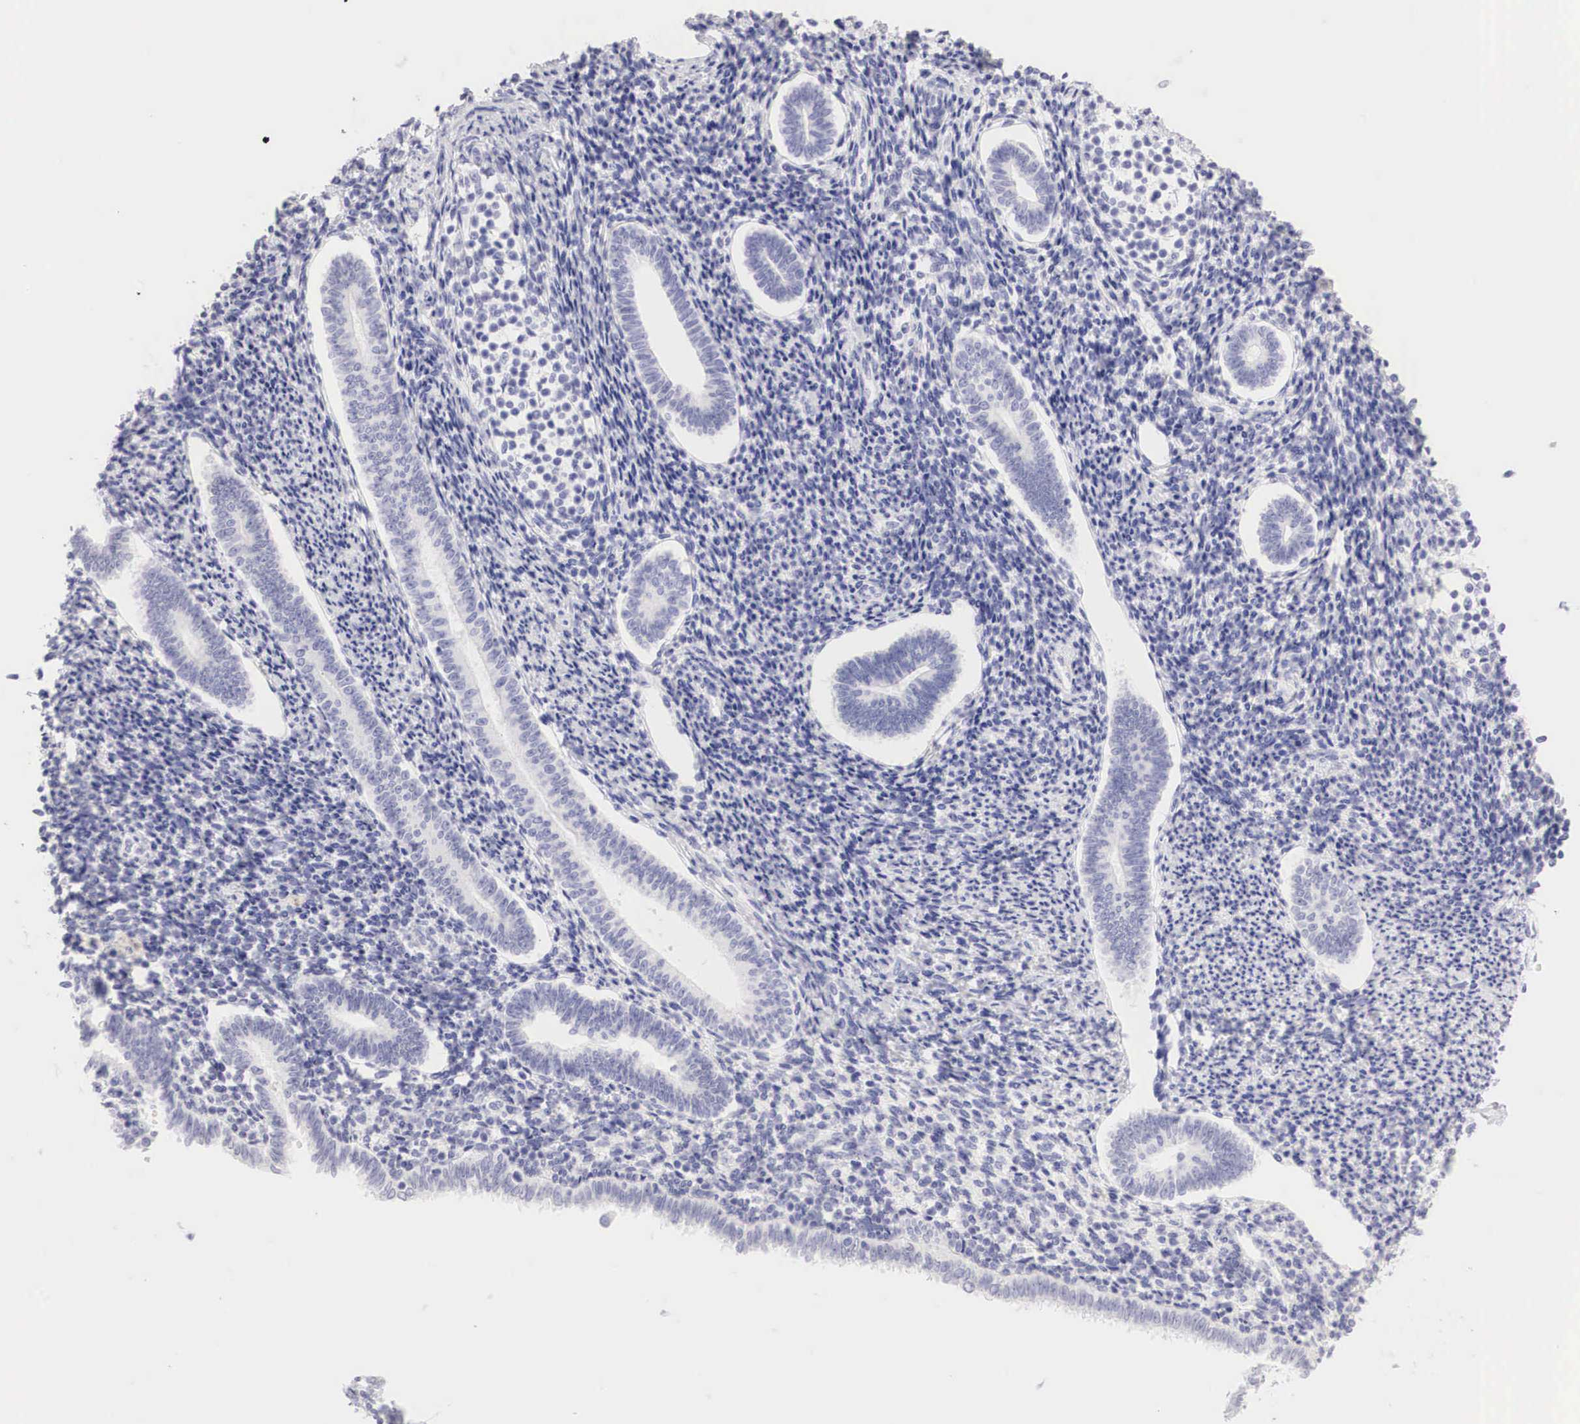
{"staining": {"intensity": "negative", "quantity": "none", "location": "none"}, "tissue": "endometrium", "cell_type": "Cells in endometrial stroma", "image_type": "normal", "snomed": [{"axis": "morphology", "description": "Normal tissue, NOS"}, {"axis": "topography", "description": "Endometrium"}], "caption": "Endometrium stained for a protein using IHC displays no staining cells in endometrial stroma.", "gene": "TYR", "patient": {"sex": "female", "age": 52}}